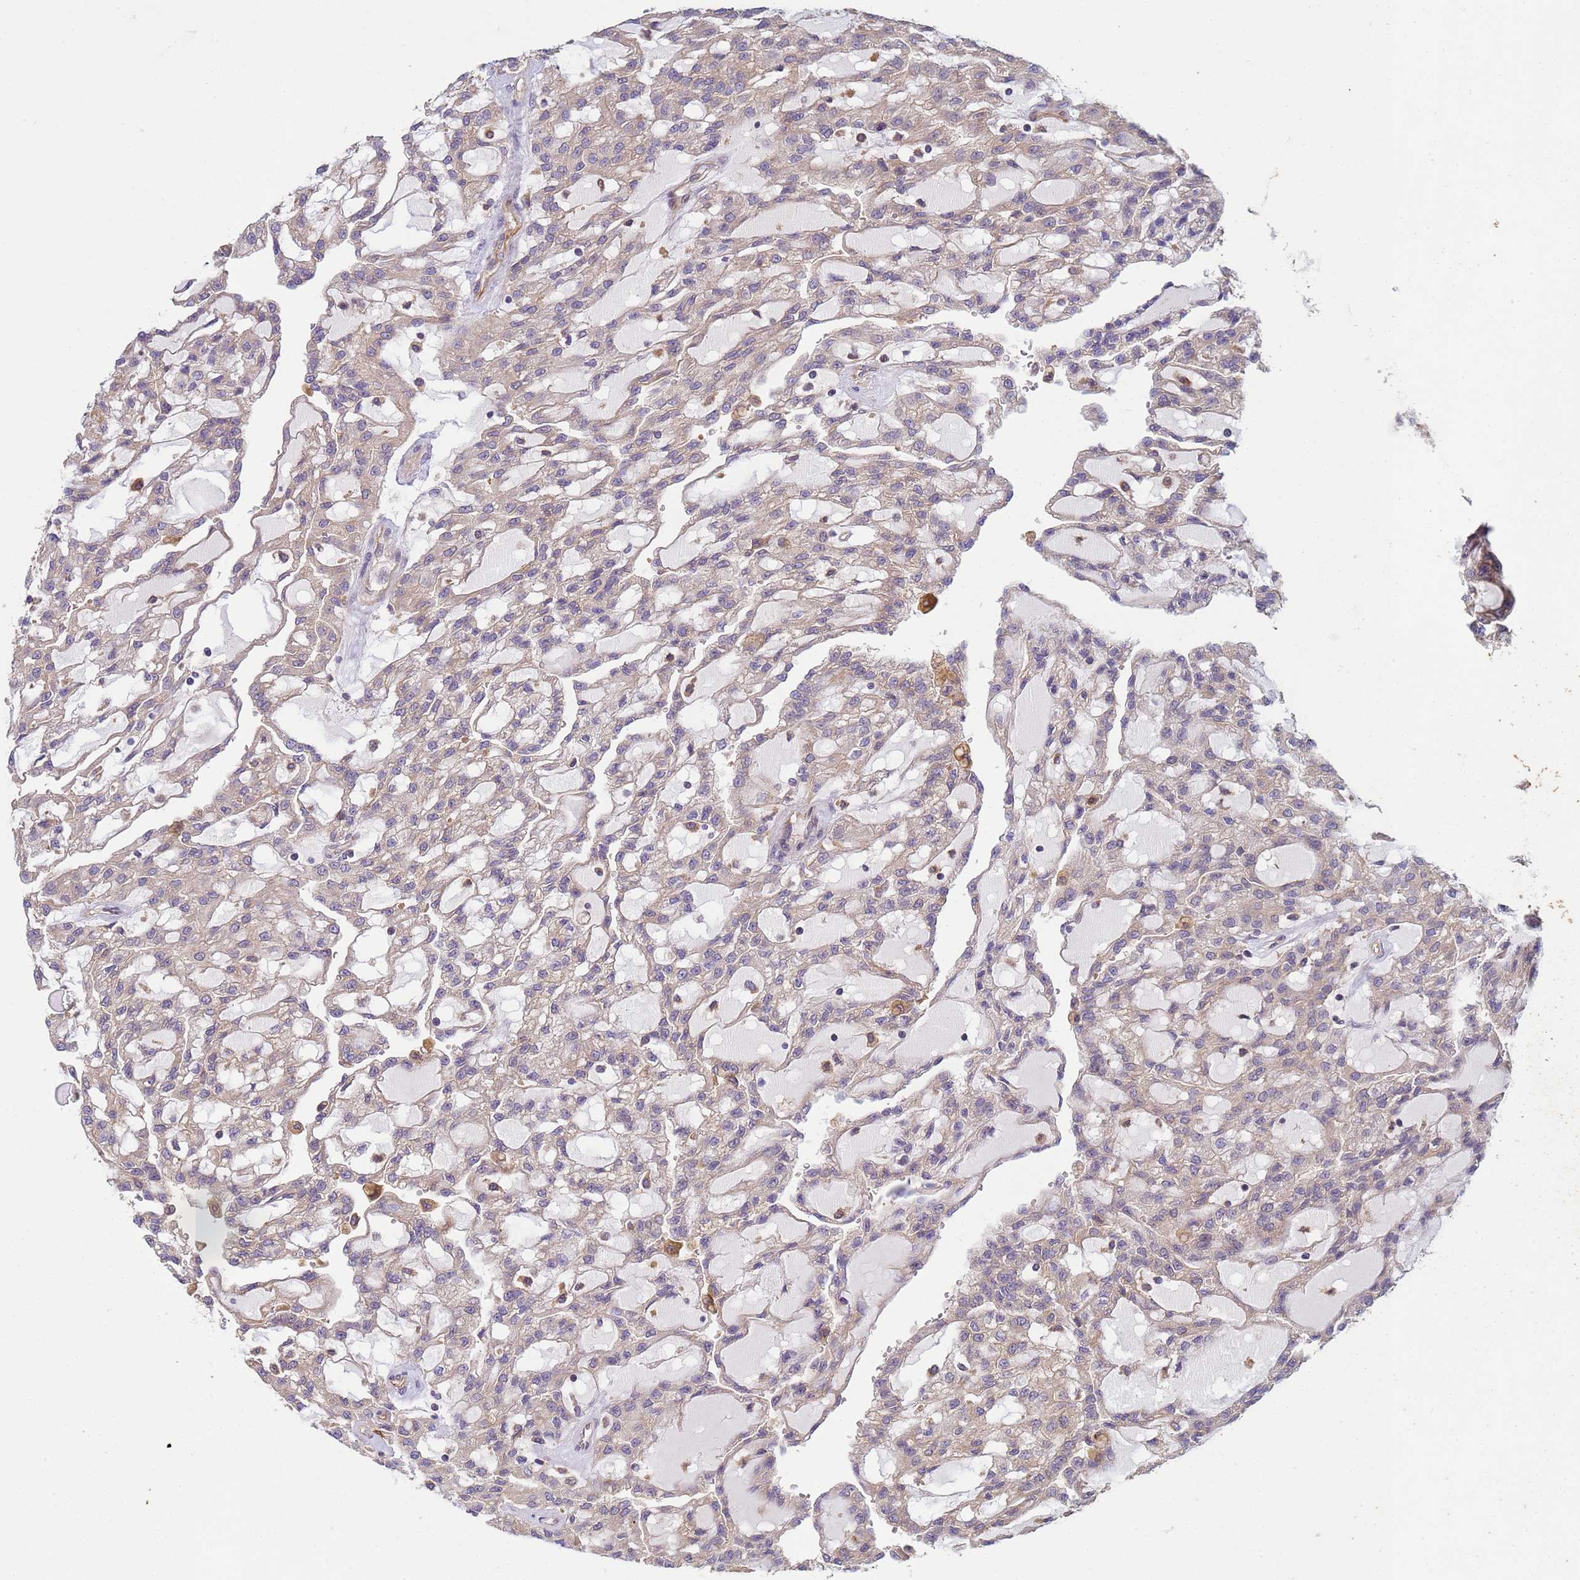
{"staining": {"intensity": "weak", "quantity": "25%-75%", "location": "cytoplasmic/membranous"}, "tissue": "renal cancer", "cell_type": "Tumor cells", "image_type": "cancer", "snomed": [{"axis": "morphology", "description": "Adenocarcinoma, NOS"}, {"axis": "topography", "description": "Kidney"}], "caption": "Immunohistochemistry (DAB) staining of renal cancer shows weak cytoplasmic/membranous protein positivity in about 25%-75% of tumor cells.", "gene": "RAB10", "patient": {"sex": "male", "age": 63}}